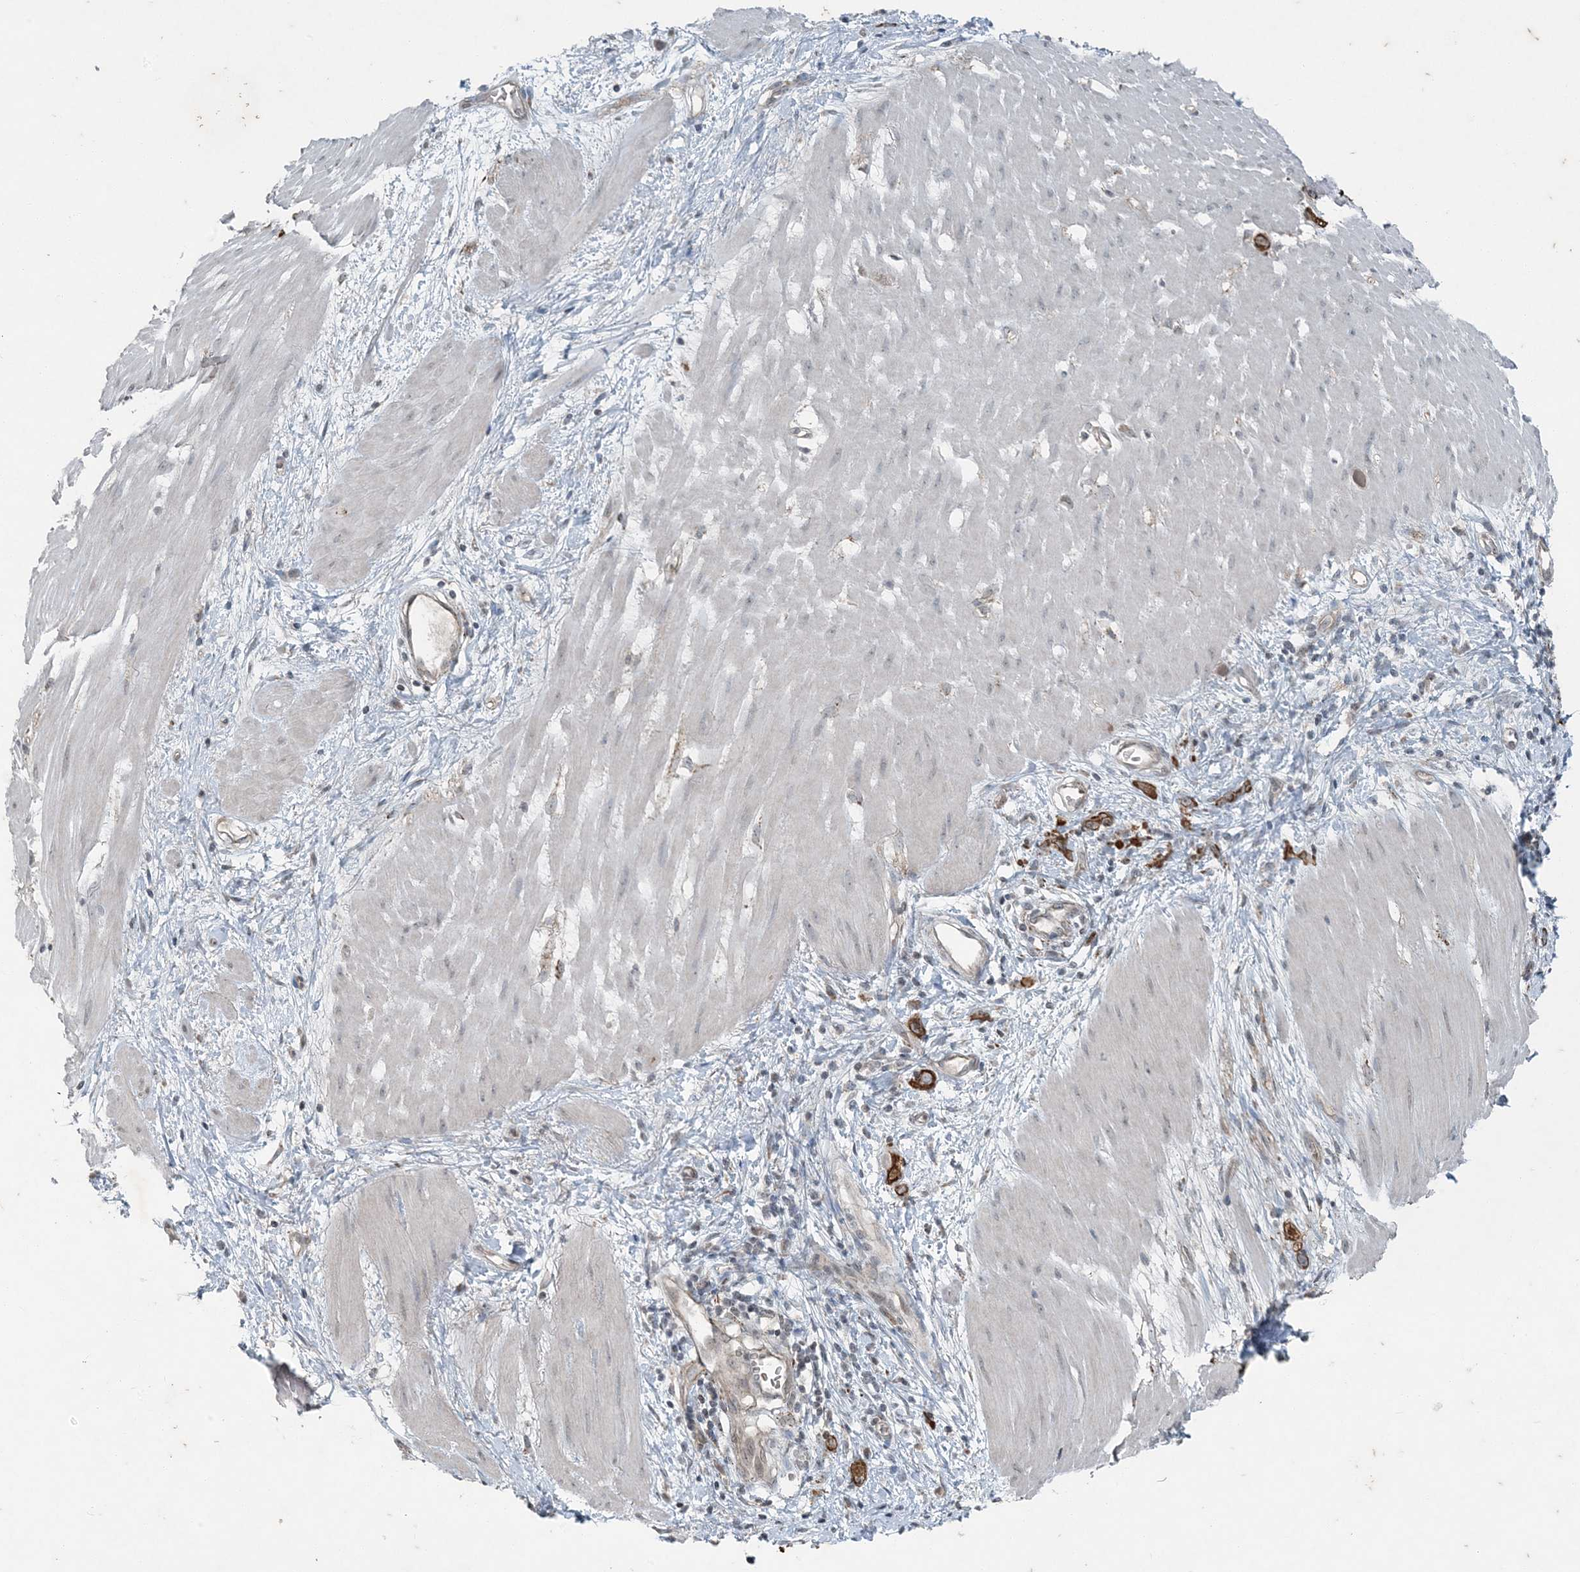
{"staining": {"intensity": "strong", "quantity": ">75%", "location": "cytoplasmic/membranous"}, "tissue": "stomach cancer", "cell_type": "Tumor cells", "image_type": "cancer", "snomed": [{"axis": "morphology", "description": "Adenocarcinoma, NOS"}, {"axis": "topography", "description": "Stomach"}], "caption": "High-power microscopy captured an immunohistochemistry (IHC) micrograph of adenocarcinoma (stomach), revealing strong cytoplasmic/membranous positivity in about >75% of tumor cells.", "gene": "PC", "patient": {"sex": "female", "age": 76}}